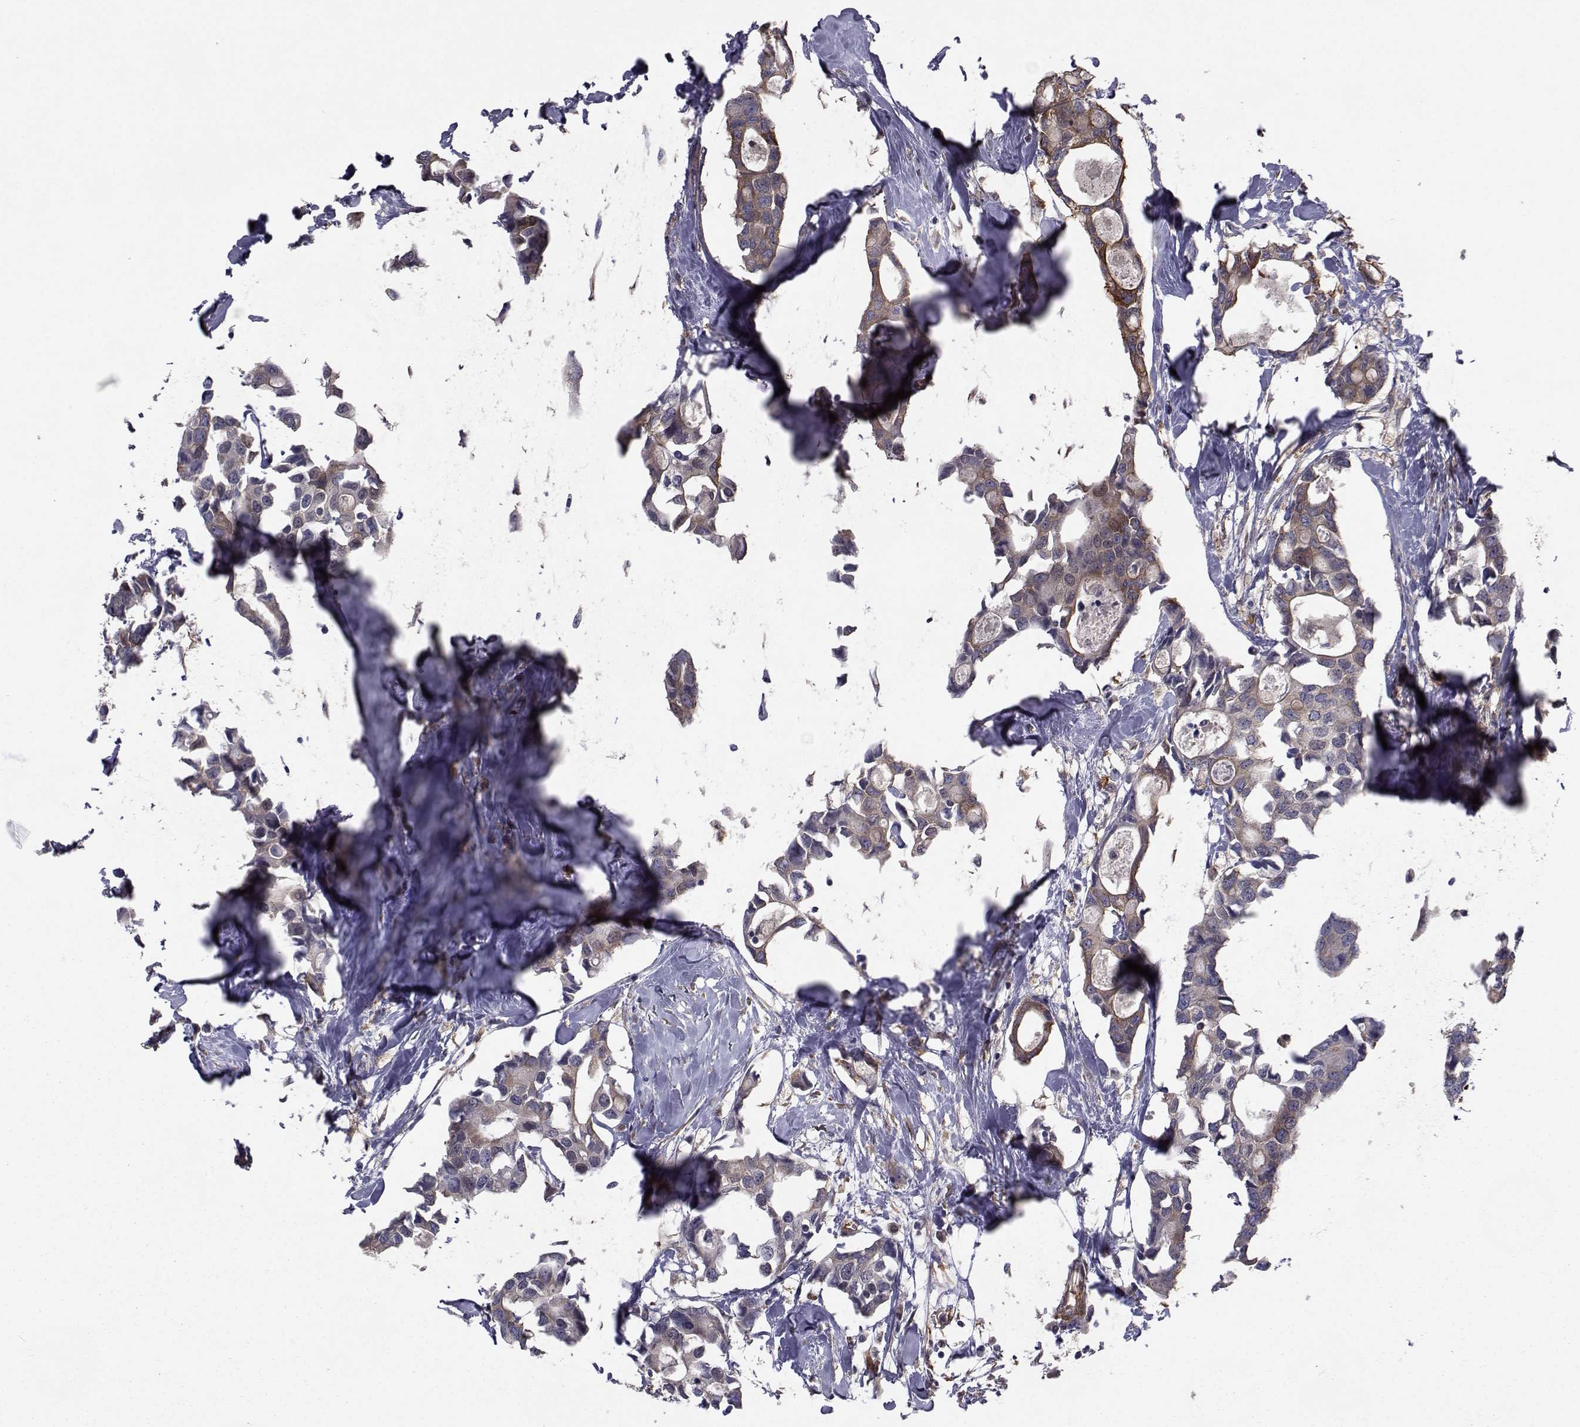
{"staining": {"intensity": "moderate", "quantity": "<25%", "location": "cytoplasmic/membranous"}, "tissue": "breast cancer", "cell_type": "Tumor cells", "image_type": "cancer", "snomed": [{"axis": "morphology", "description": "Duct carcinoma"}, {"axis": "topography", "description": "Breast"}], "caption": "Immunohistochemistry (IHC) (DAB) staining of invasive ductal carcinoma (breast) displays moderate cytoplasmic/membranous protein positivity in about <25% of tumor cells. The protein of interest is shown in brown color, while the nuclei are stained blue.", "gene": "TRIP10", "patient": {"sex": "female", "age": 83}}